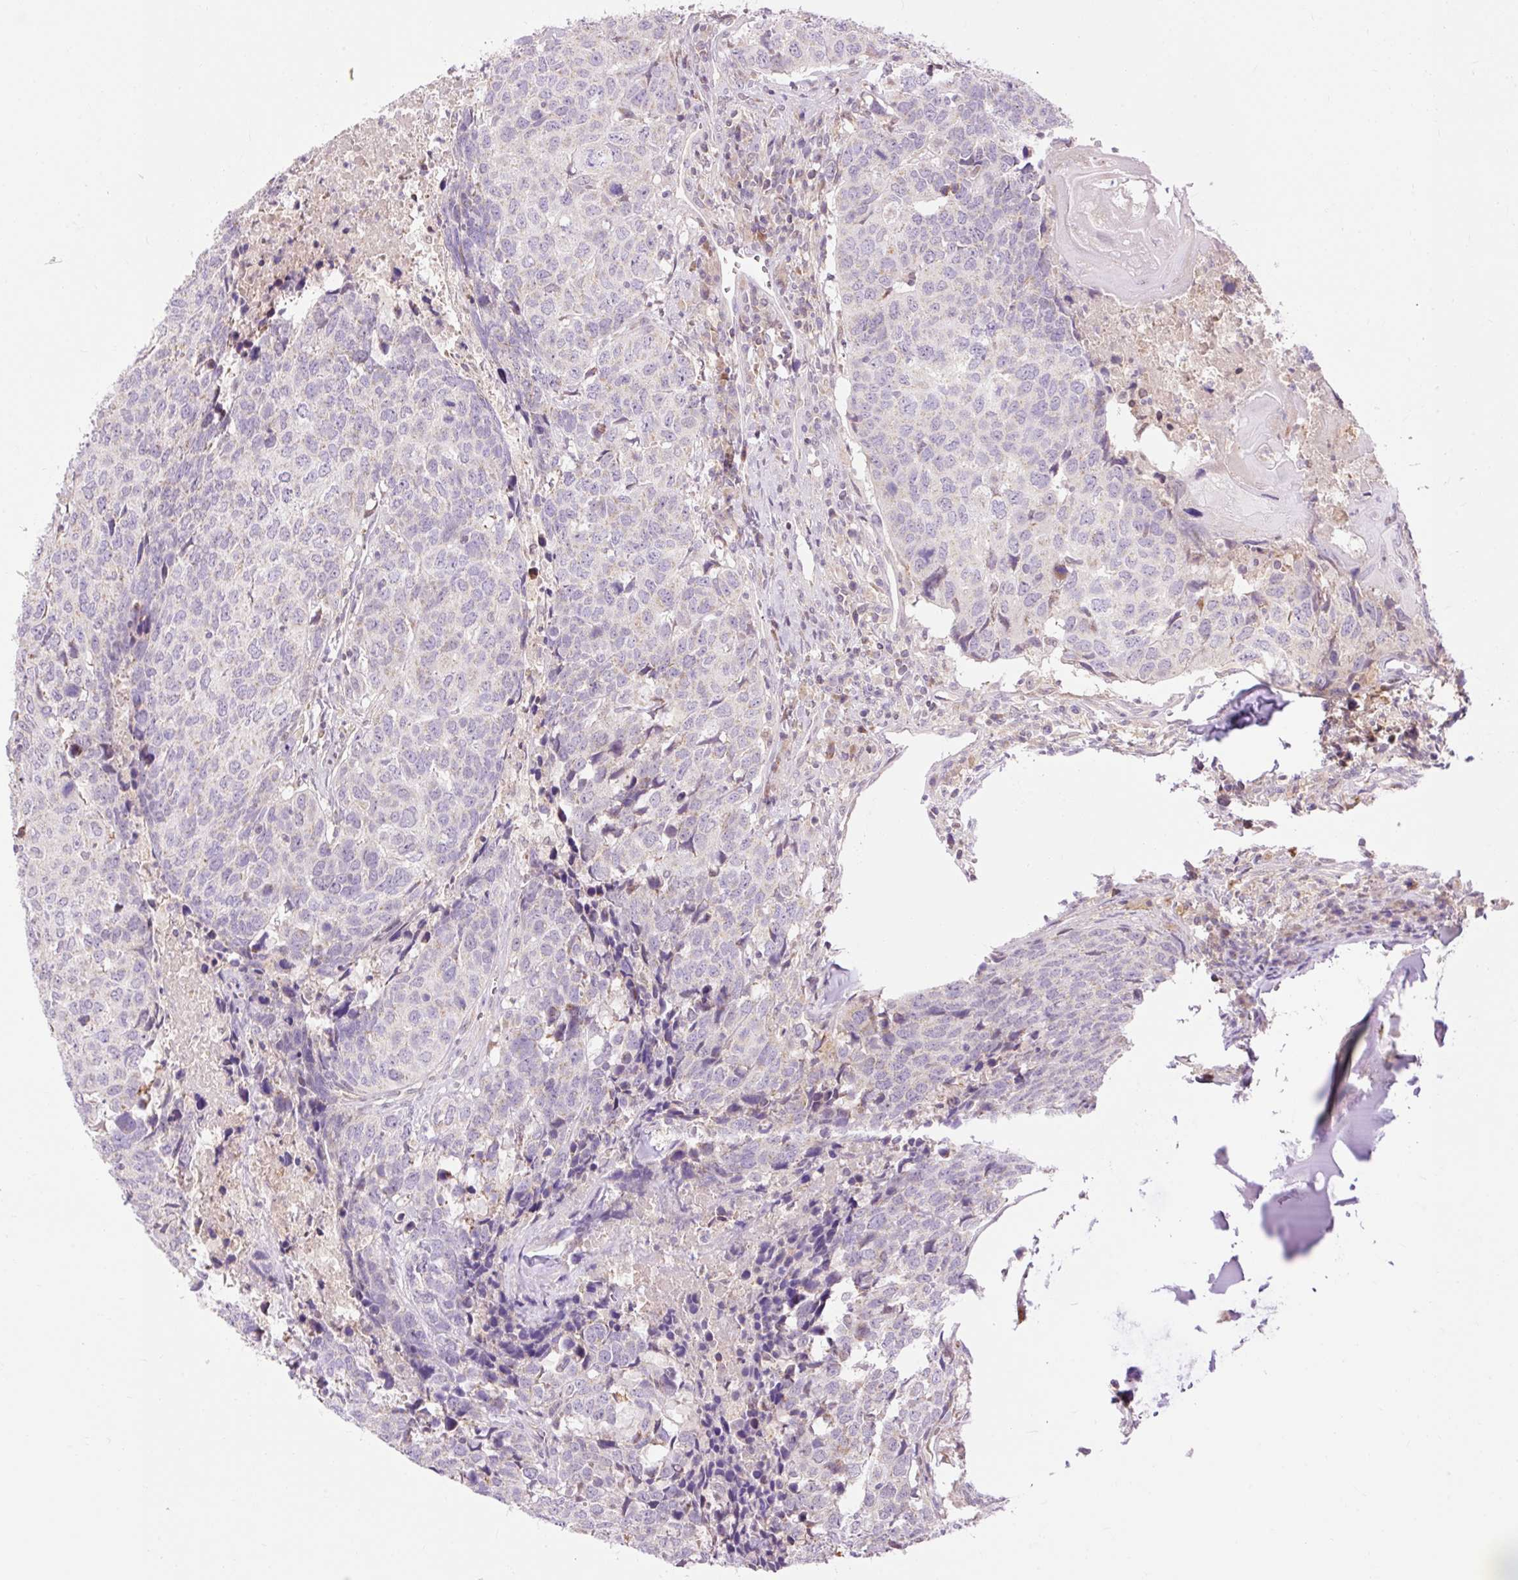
{"staining": {"intensity": "negative", "quantity": "none", "location": "none"}, "tissue": "head and neck cancer", "cell_type": "Tumor cells", "image_type": "cancer", "snomed": [{"axis": "morphology", "description": "Normal tissue, NOS"}, {"axis": "morphology", "description": "Squamous cell carcinoma, NOS"}, {"axis": "topography", "description": "Skeletal muscle"}, {"axis": "topography", "description": "Vascular tissue"}, {"axis": "topography", "description": "Peripheral nerve tissue"}, {"axis": "topography", "description": "Head-Neck"}], "caption": "This photomicrograph is of squamous cell carcinoma (head and neck) stained with immunohistochemistry (IHC) to label a protein in brown with the nuclei are counter-stained blue. There is no staining in tumor cells. (DAB immunohistochemistry (IHC) visualized using brightfield microscopy, high magnification).", "gene": "IMMT", "patient": {"sex": "male", "age": 66}}